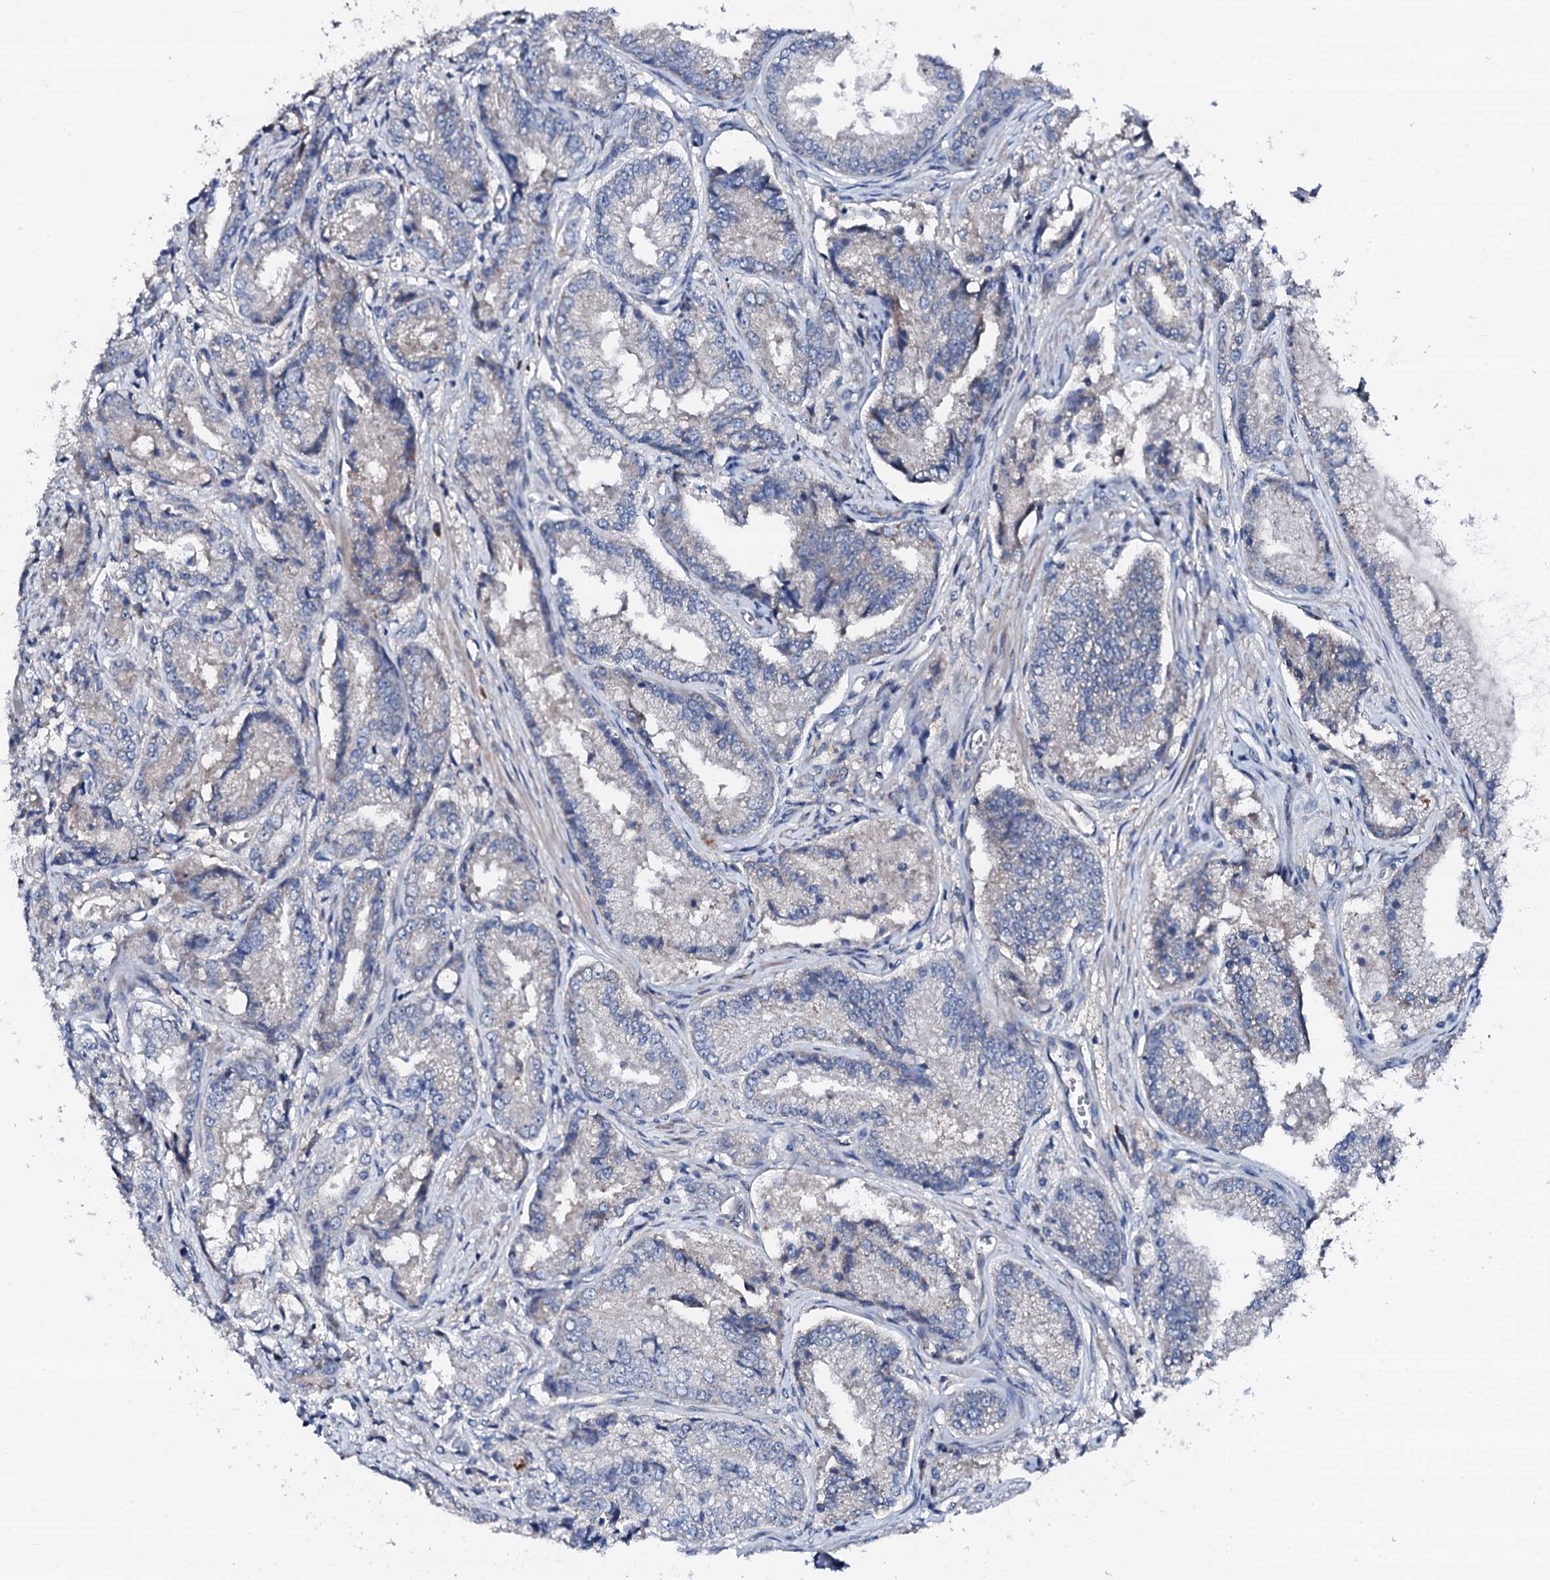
{"staining": {"intensity": "weak", "quantity": "<25%", "location": "cytoplasmic/membranous"}, "tissue": "prostate cancer", "cell_type": "Tumor cells", "image_type": "cancer", "snomed": [{"axis": "morphology", "description": "Adenocarcinoma, High grade"}, {"axis": "topography", "description": "Prostate"}], "caption": "A histopathology image of prostate cancer stained for a protein shows no brown staining in tumor cells.", "gene": "TRAFD1", "patient": {"sex": "male", "age": 72}}